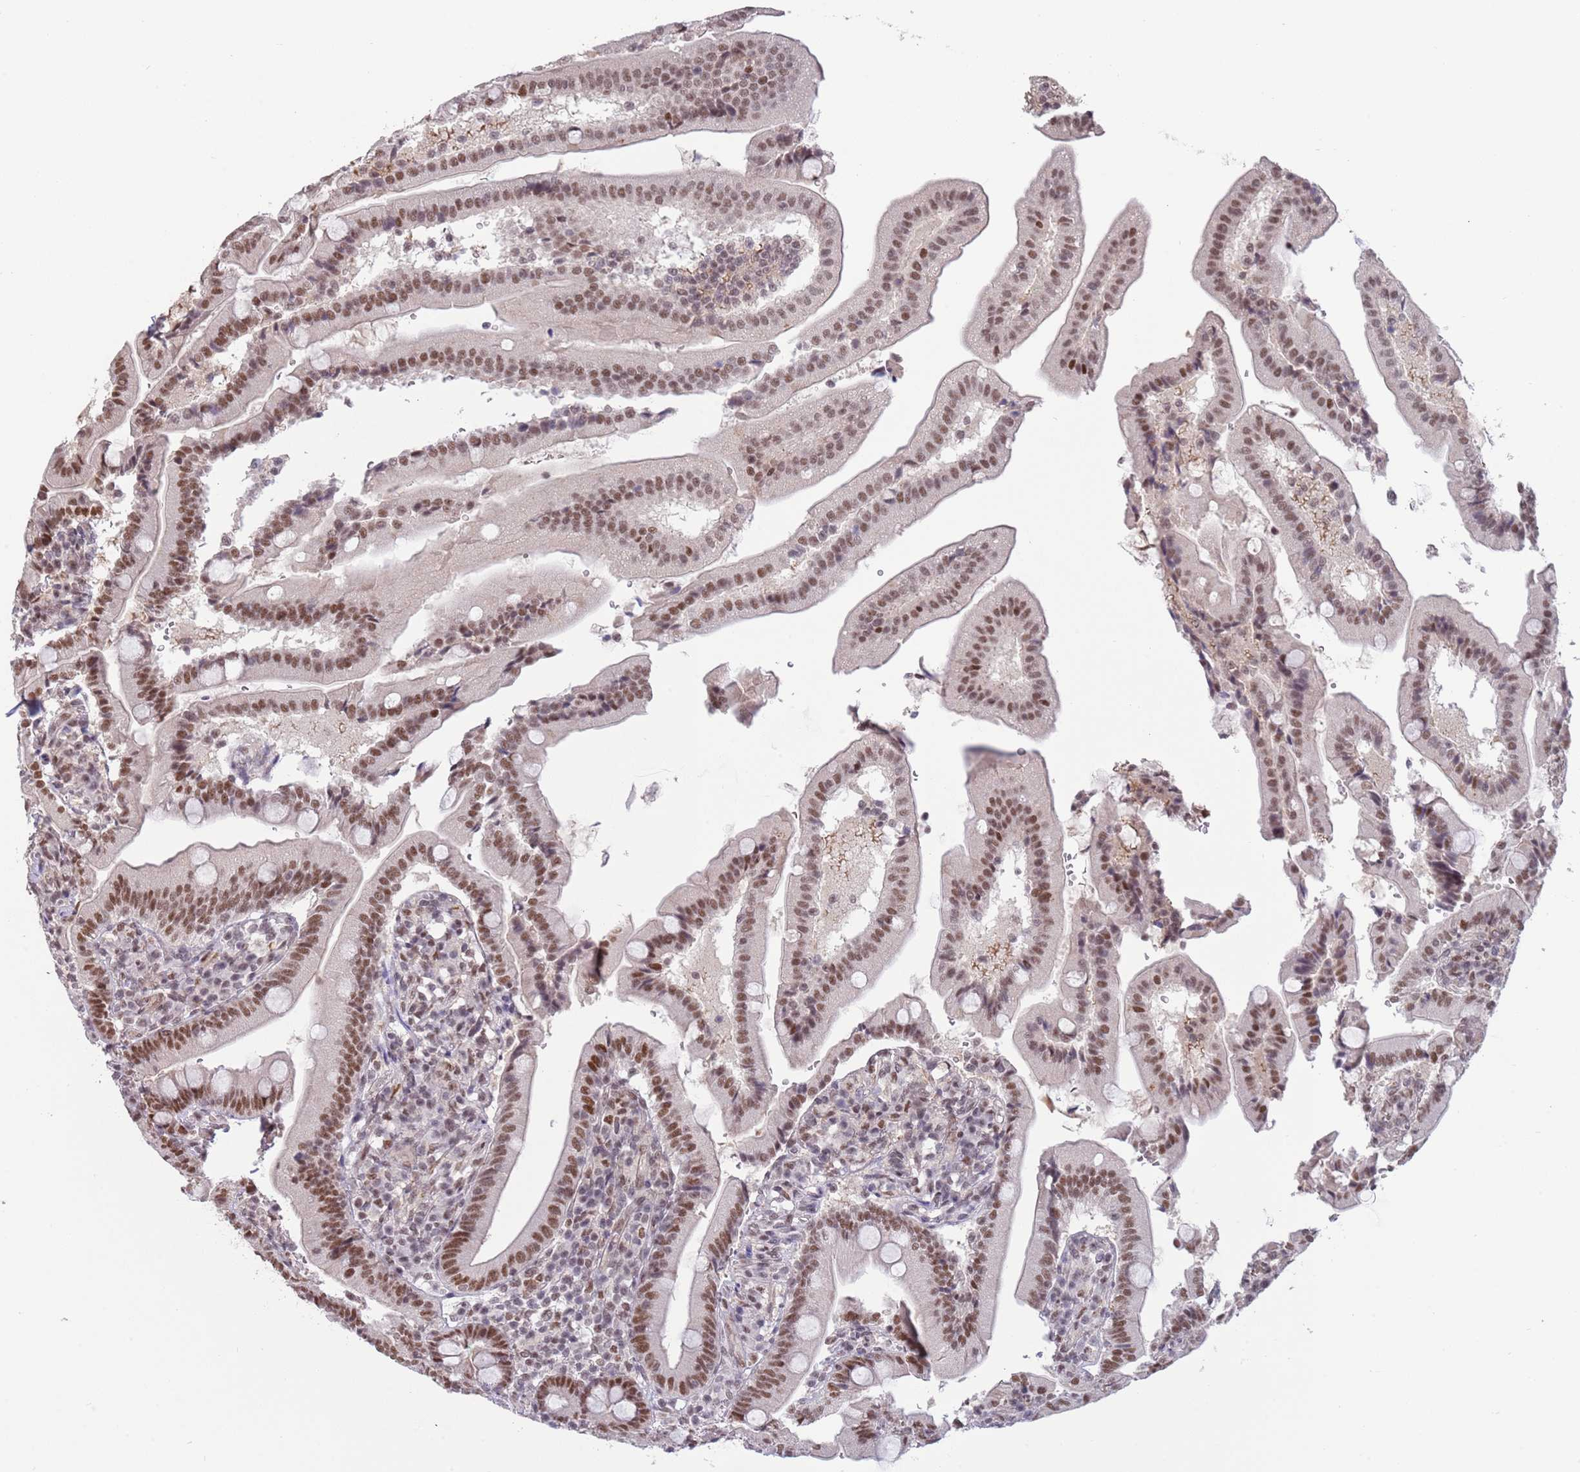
{"staining": {"intensity": "moderate", "quantity": ">75%", "location": "nuclear"}, "tissue": "duodenum", "cell_type": "Glandular cells", "image_type": "normal", "snomed": [{"axis": "morphology", "description": "Normal tissue, NOS"}, {"axis": "topography", "description": "Duodenum"}], "caption": "DAB immunohistochemical staining of normal duodenum exhibits moderate nuclear protein positivity in about >75% of glandular cells. Immunohistochemistry stains the protein of interest in brown and the nuclei are stained blue.", "gene": "ZBTB7A", "patient": {"sex": "female", "age": 67}}